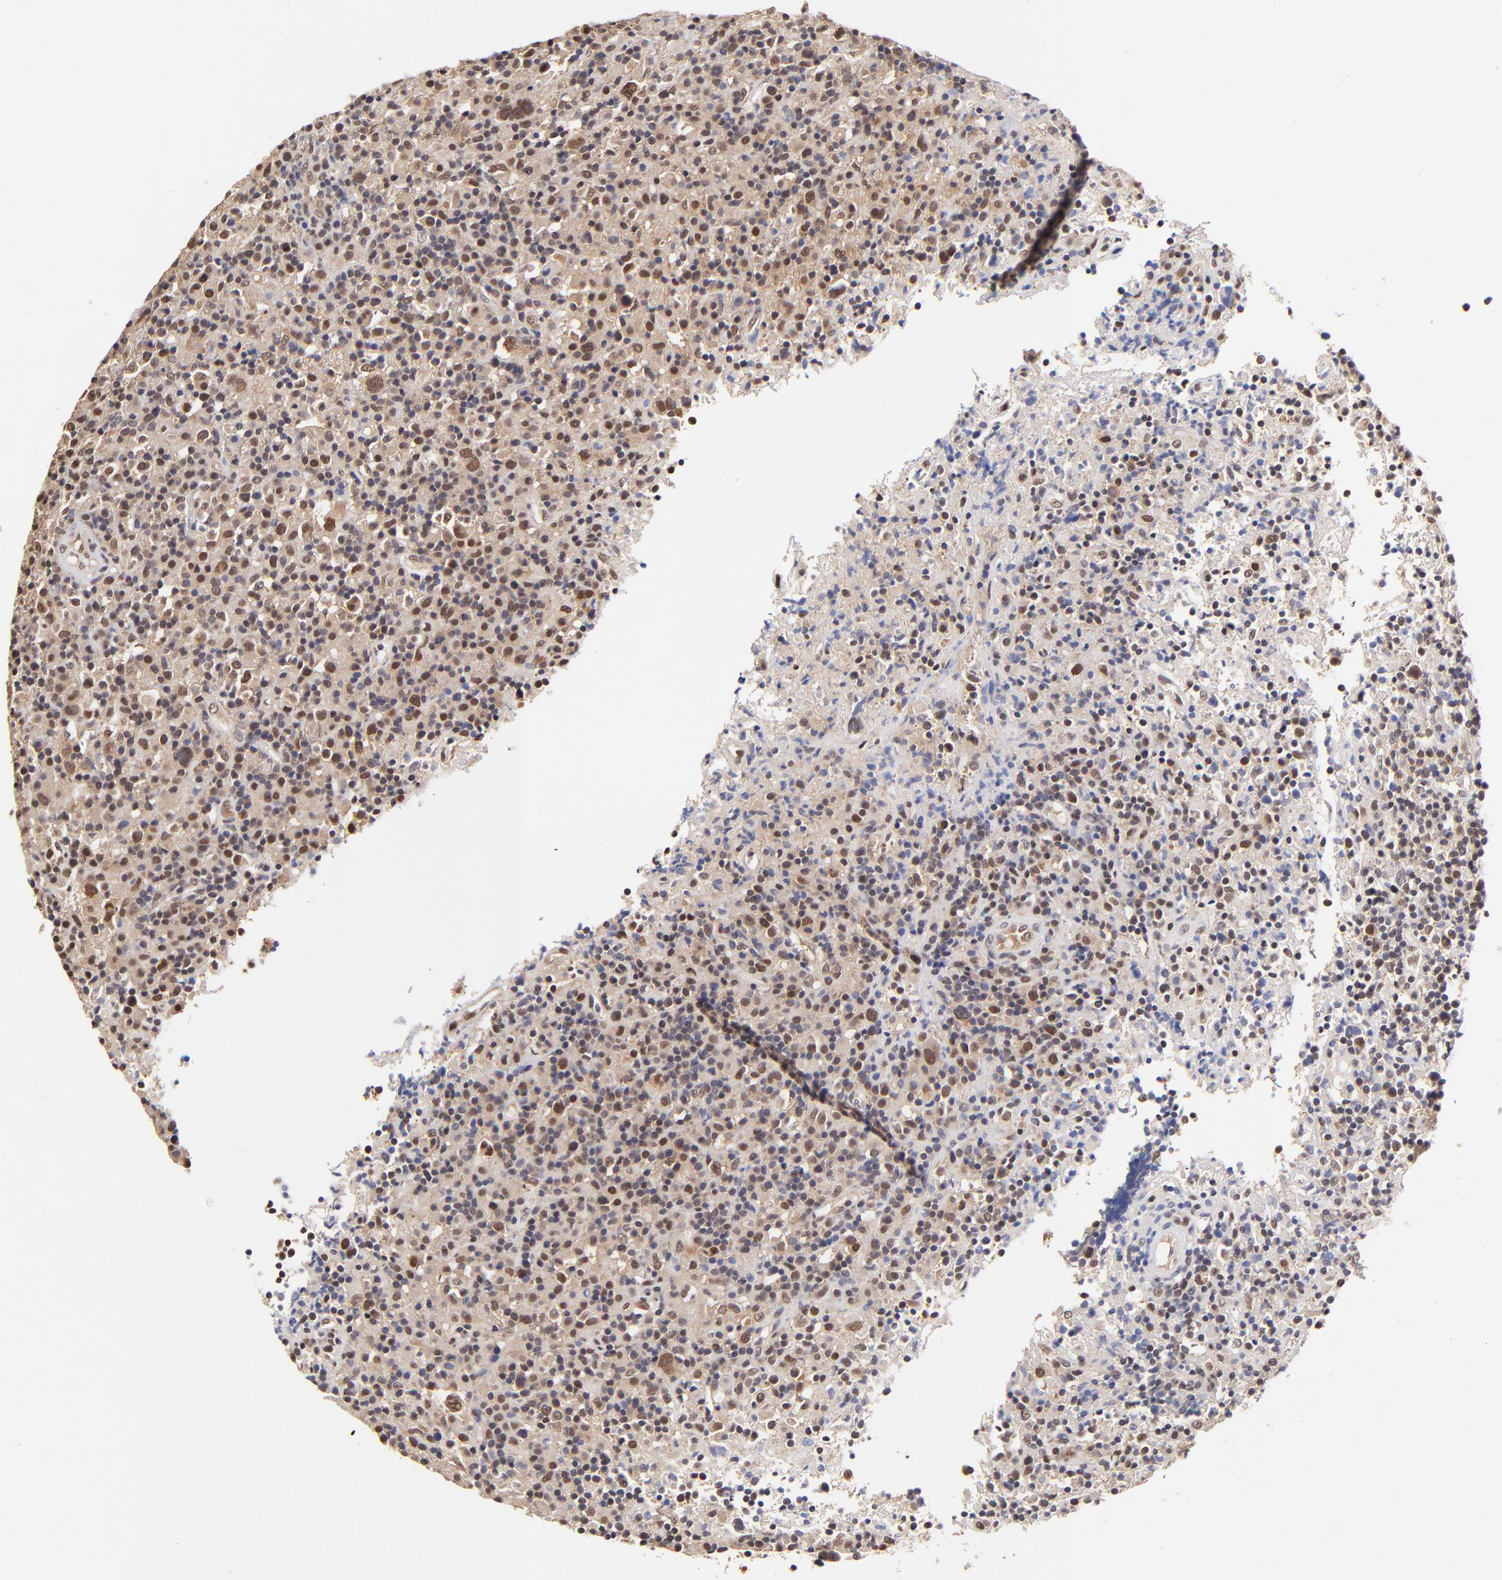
{"staining": {"intensity": "moderate", "quantity": "25%-75%", "location": "nuclear"}, "tissue": "lymphoma", "cell_type": "Tumor cells", "image_type": "cancer", "snomed": [{"axis": "morphology", "description": "Hodgkin's disease, NOS"}, {"axis": "topography", "description": "Lymph node"}], "caption": "IHC of Hodgkin's disease shows medium levels of moderate nuclear staining in approximately 25%-75% of tumor cells.", "gene": "PSMC4", "patient": {"sex": "male", "age": 46}}